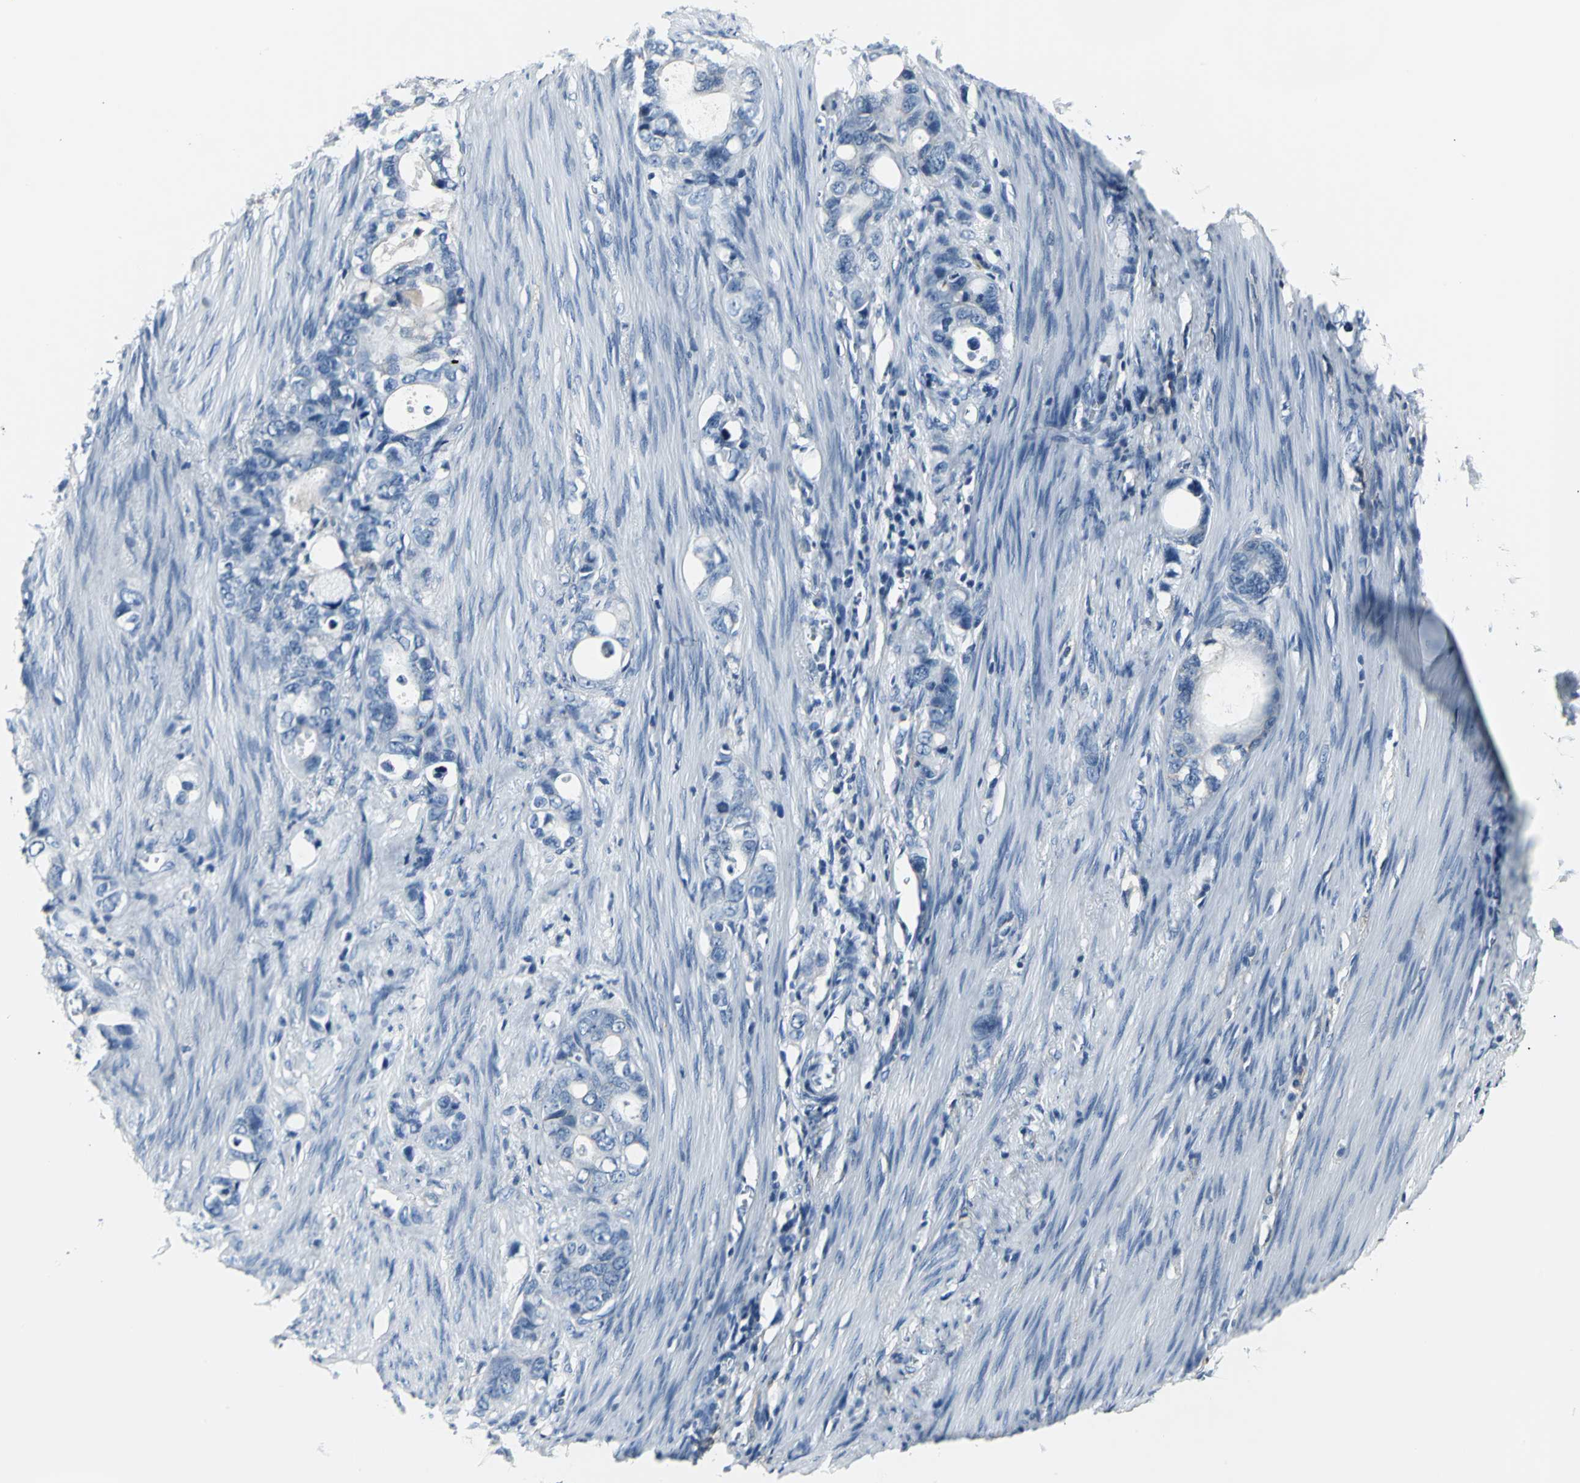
{"staining": {"intensity": "negative", "quantity": "none", "location": "none"}, "tissue": "stomach cancer", "cell_type": "Tumor cells", "image_type": "cancer", "snomed": [{"axis": "morphology", "description": "Adenocarcinoma, NOS"}, {"axis": "topography", "description": "Stomach"}], "caption": "The image displays no significant positivity in tumor cells of stomach cancer (adenocarcinoma).", "gene": "IQGAP2", "patient": {"sex": "female", "age": 75}}